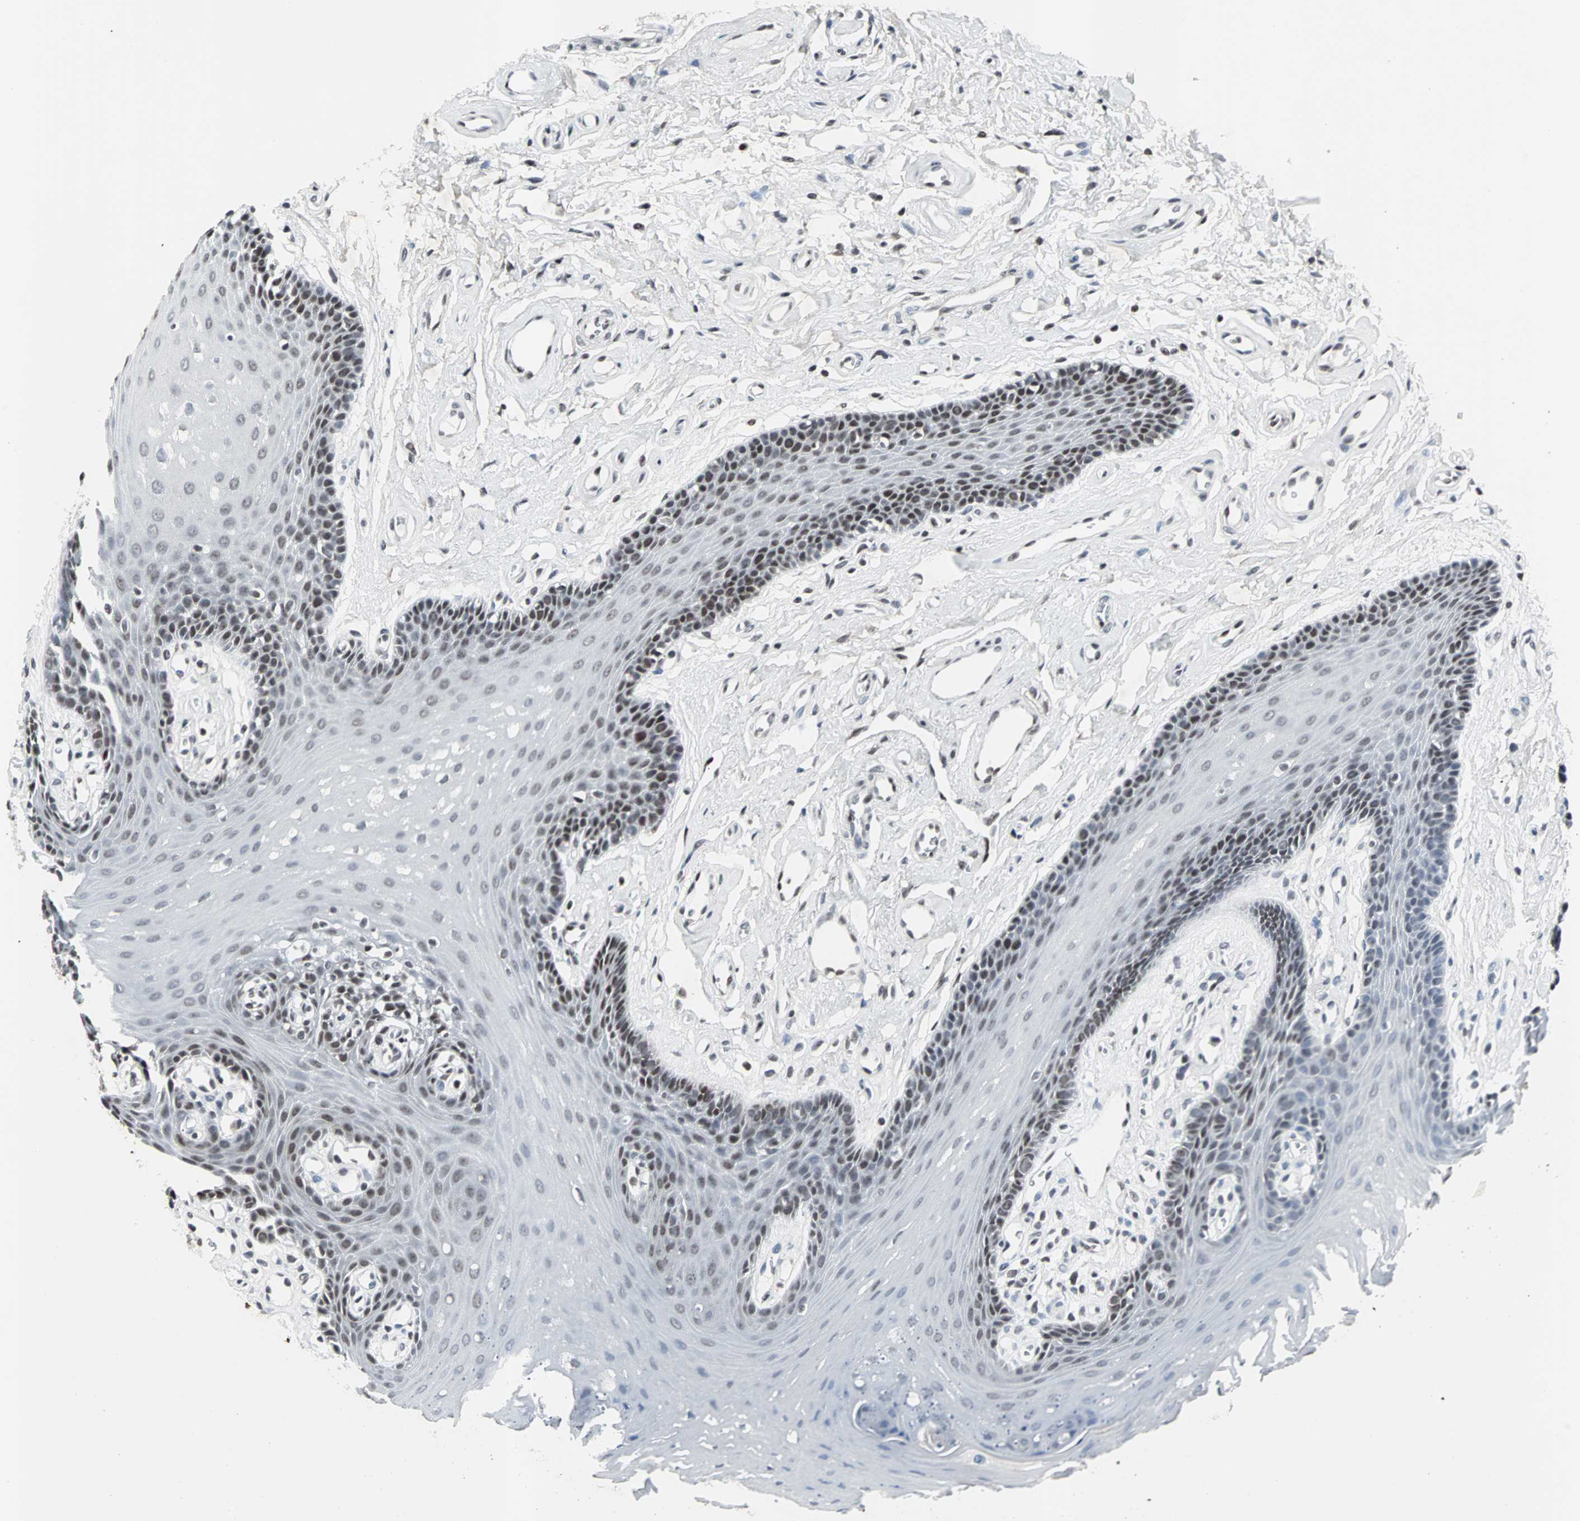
{"staining": {"intensity": "moderate", "quantity": "25%-75%", "location": "nuclear"}, "tissue": "oral mucosa", "cell_type": "Squamous epithelial cells", "image_type": "normal", "snomed": [{"axis": "morphology", "description": "Normal tissue, NOS"}, {"axis": "topography", "description": "Oral tissue"}], "caption": "The histopathology image demonstrates a brown stain indicating the presence of a protein in the nuclear of squamous epithelial cells in oral mucosa. (DAB IHC, brown staining for protein, blue staining for nuclei).", "gene": "PNKP", "patient": {"sex": "male", "age": 62}}